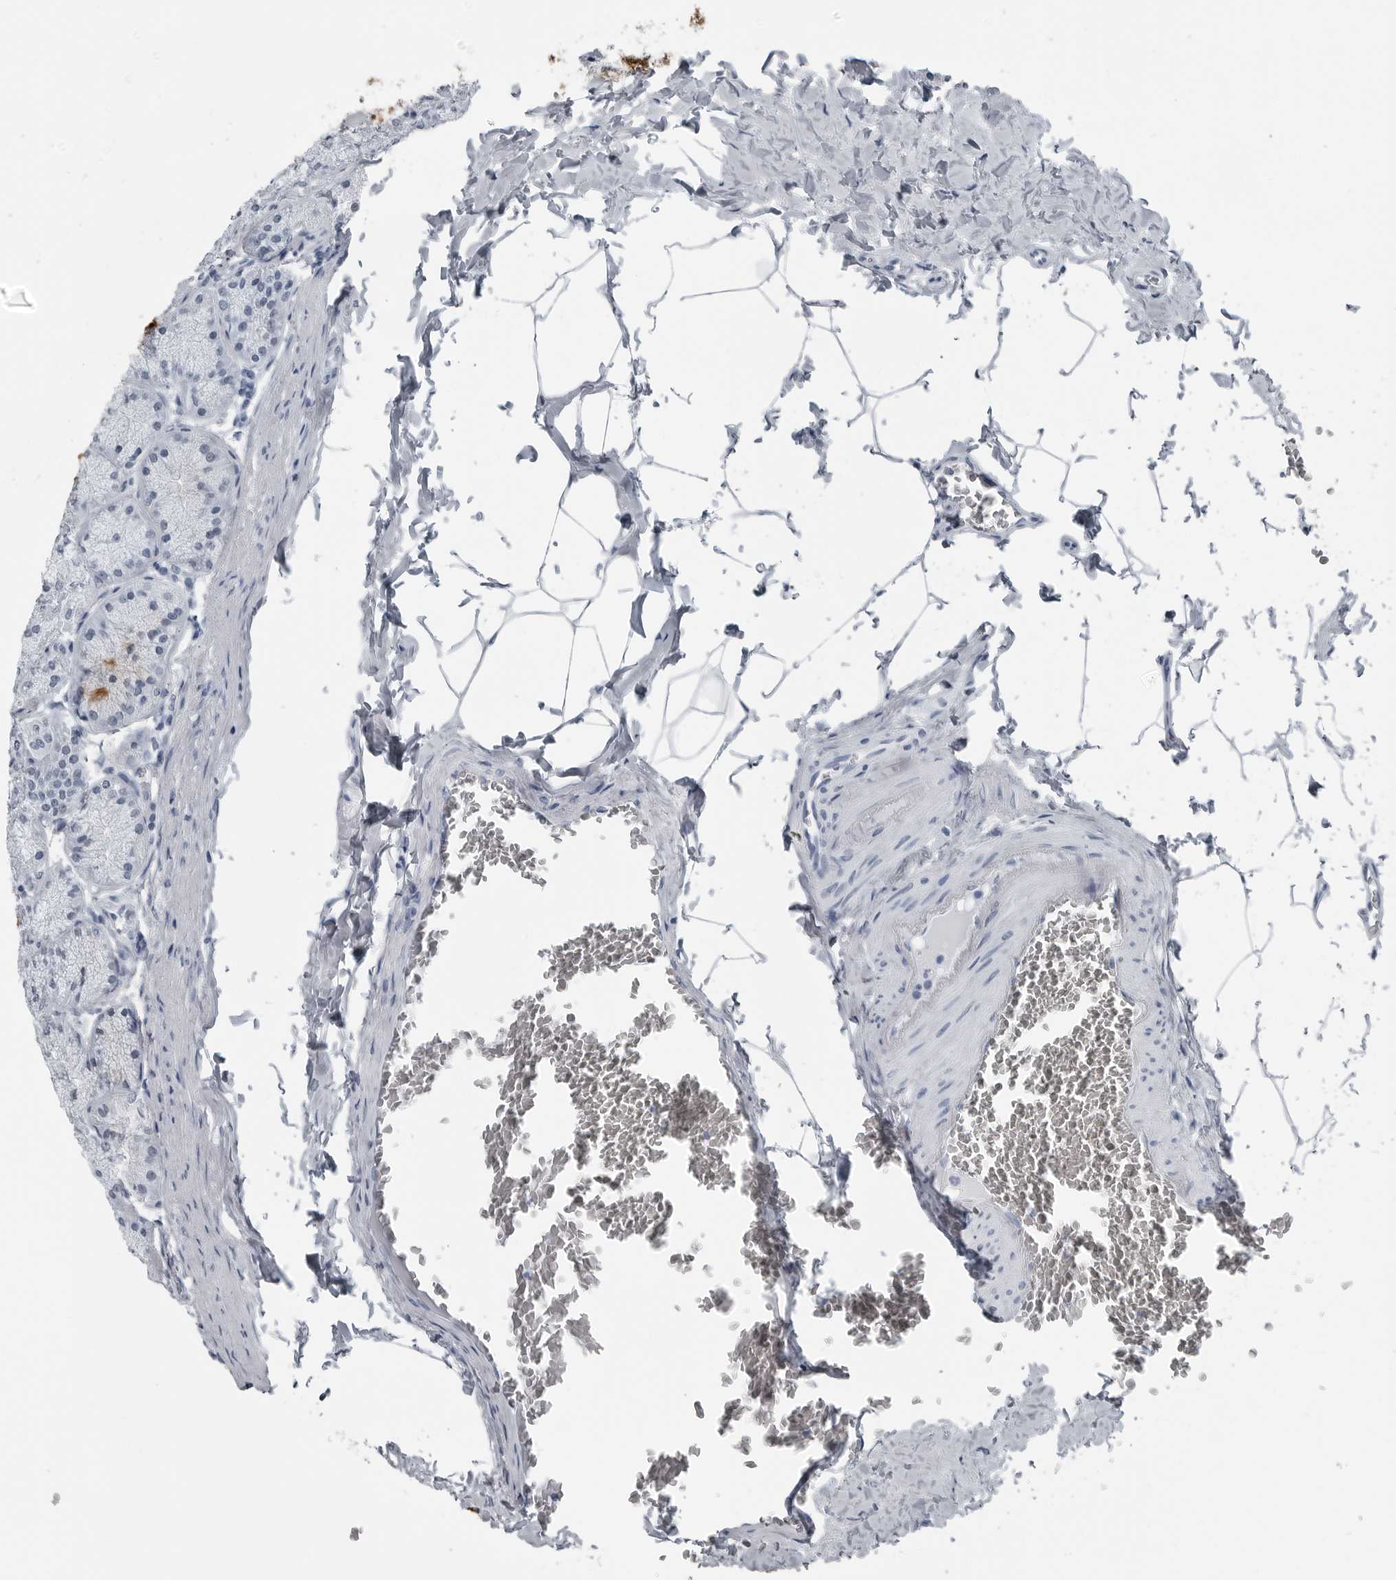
{"staining": {"intensity": "strong", "quantity": "25%-75%", "location": "cytoplasmic/membranous"}, "tissue": "stomach", "cell_type": "Glandular cells", "image_type": "normal", "snomed": [{"axis": "morphology", "description": "Normal tissue, NOS"}, {"axis": "topography", "description": "Stomach"}], "caption": "This micrograph exhibits unremarkable stomach stained with IHC to label a protein in brown. The cytoplasmic/membranous of glandular cells show strong positivity for the protein. Nuclei are counter-stained blue.", "gene": "SPINK1", "patient": {"sex": "male", "age": 42}}